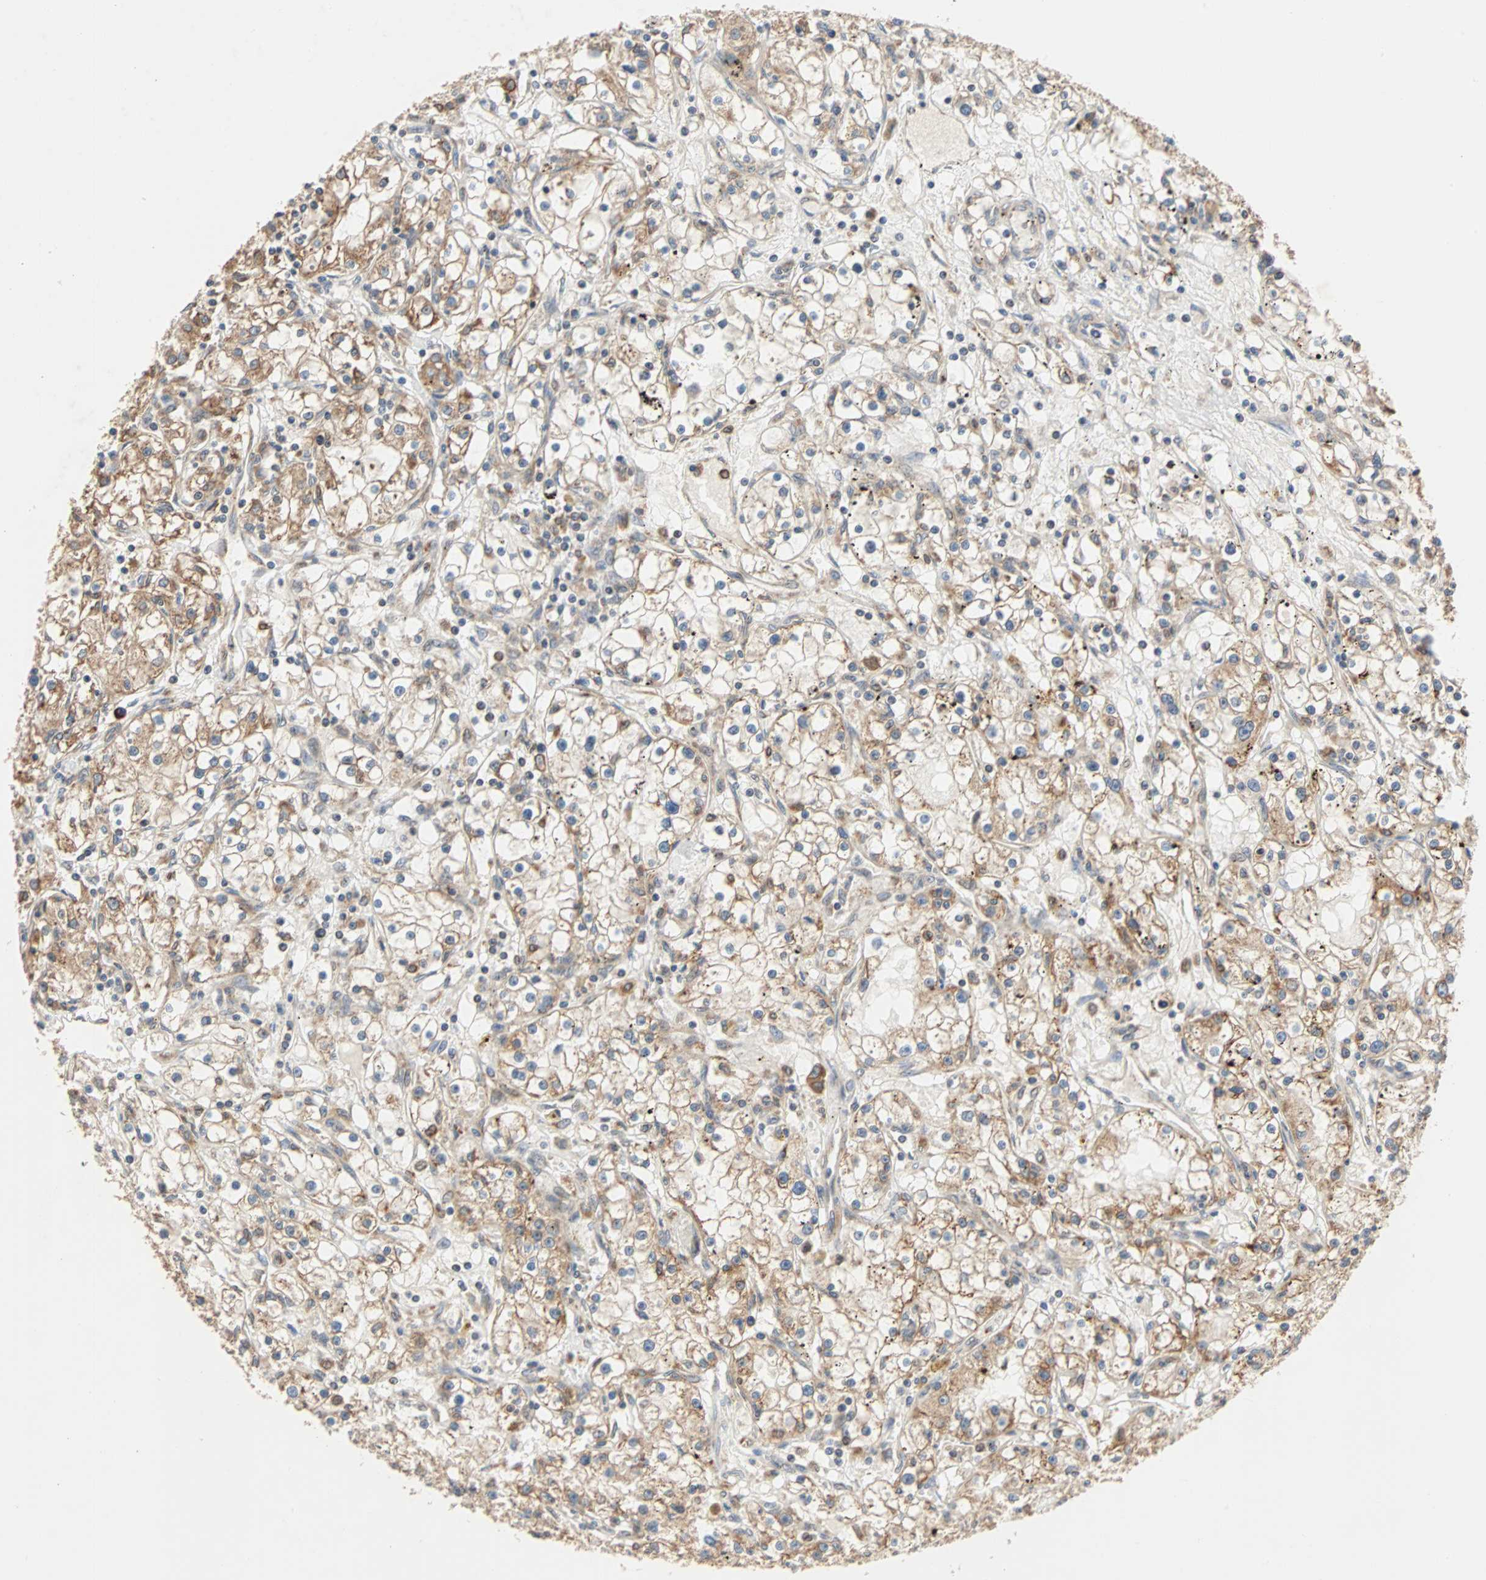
{"staining": {"intensity": "moderate", "quantity": "<25%", "location": "cytoplasmic/membranous"}, "tissue": "renal cancer", "cell_type": "Tumor cells", "image_type": "cancer", "snomed": [{"axis": "morphology", "description": "Adenocarcinoma, NOS"}, {"axis": "topography", "description": "Kidney"}], "caption": "Human renal adenocarcinoma stained for a protein (brown) displays moderate cytoplasmic/membranous positive staining in about <25% of tumor cells.", "gene": "AUP1", "patient": {"sex": "male", "age": 56}}